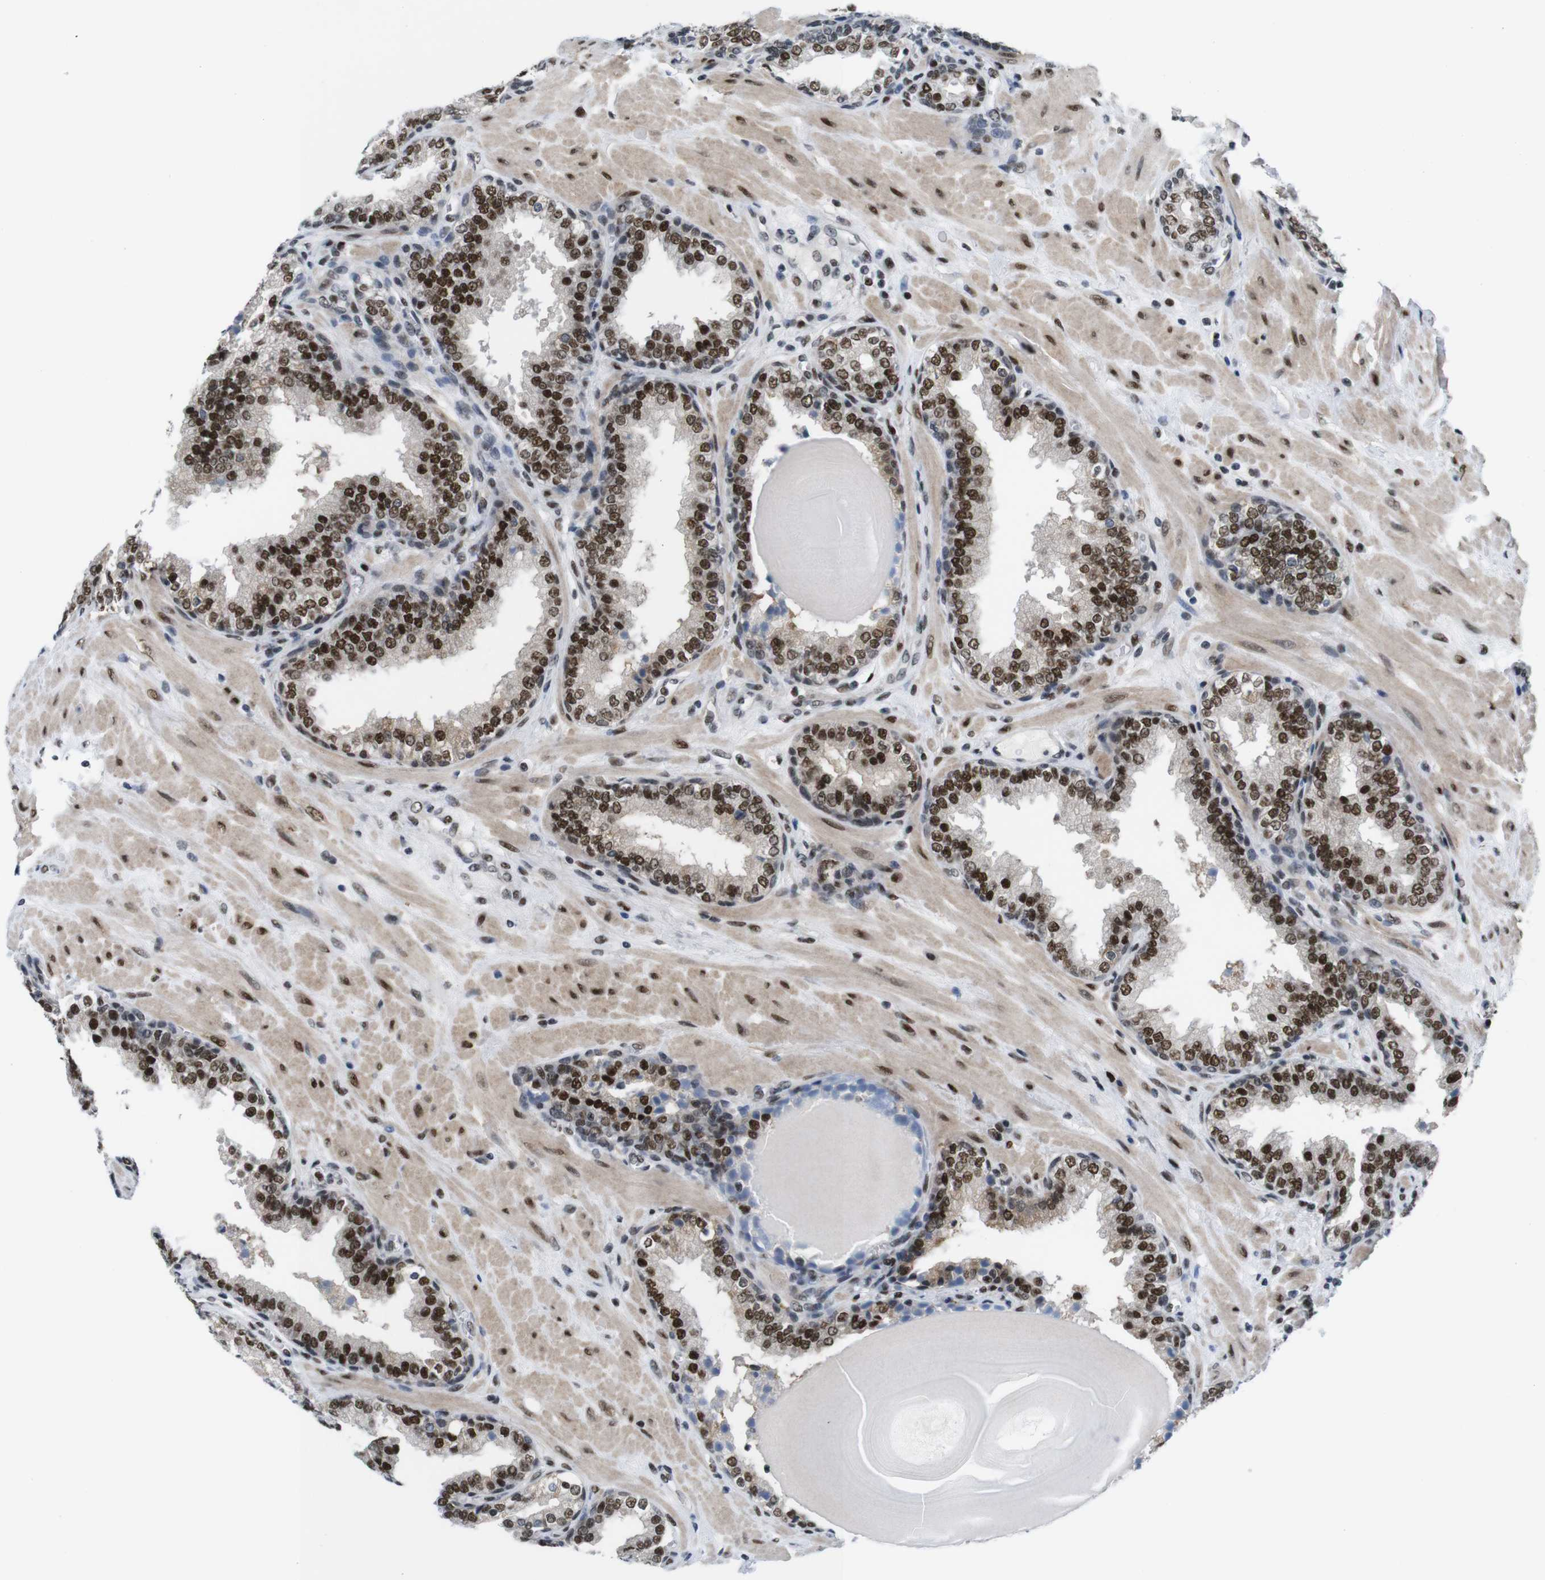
{"staining": {"intensity": "strong", "quantity": ">75%", "location": "nuclear"}, "tissue": "prostate", "cell_type": "Glandular cells", "image_type": "normal", "snomed": [{"axis": "morphology", "description": "Normal tissue, NOS"}, {"axis": "topography", "description": "Prostate"}], "caption": "Protein expression analysis of unremarkable prostate reveals strong nuclear expression in approximately >75% of glandular cells.", "gene": "PSME3", "patient": {"sex": "male", "age": 51}}